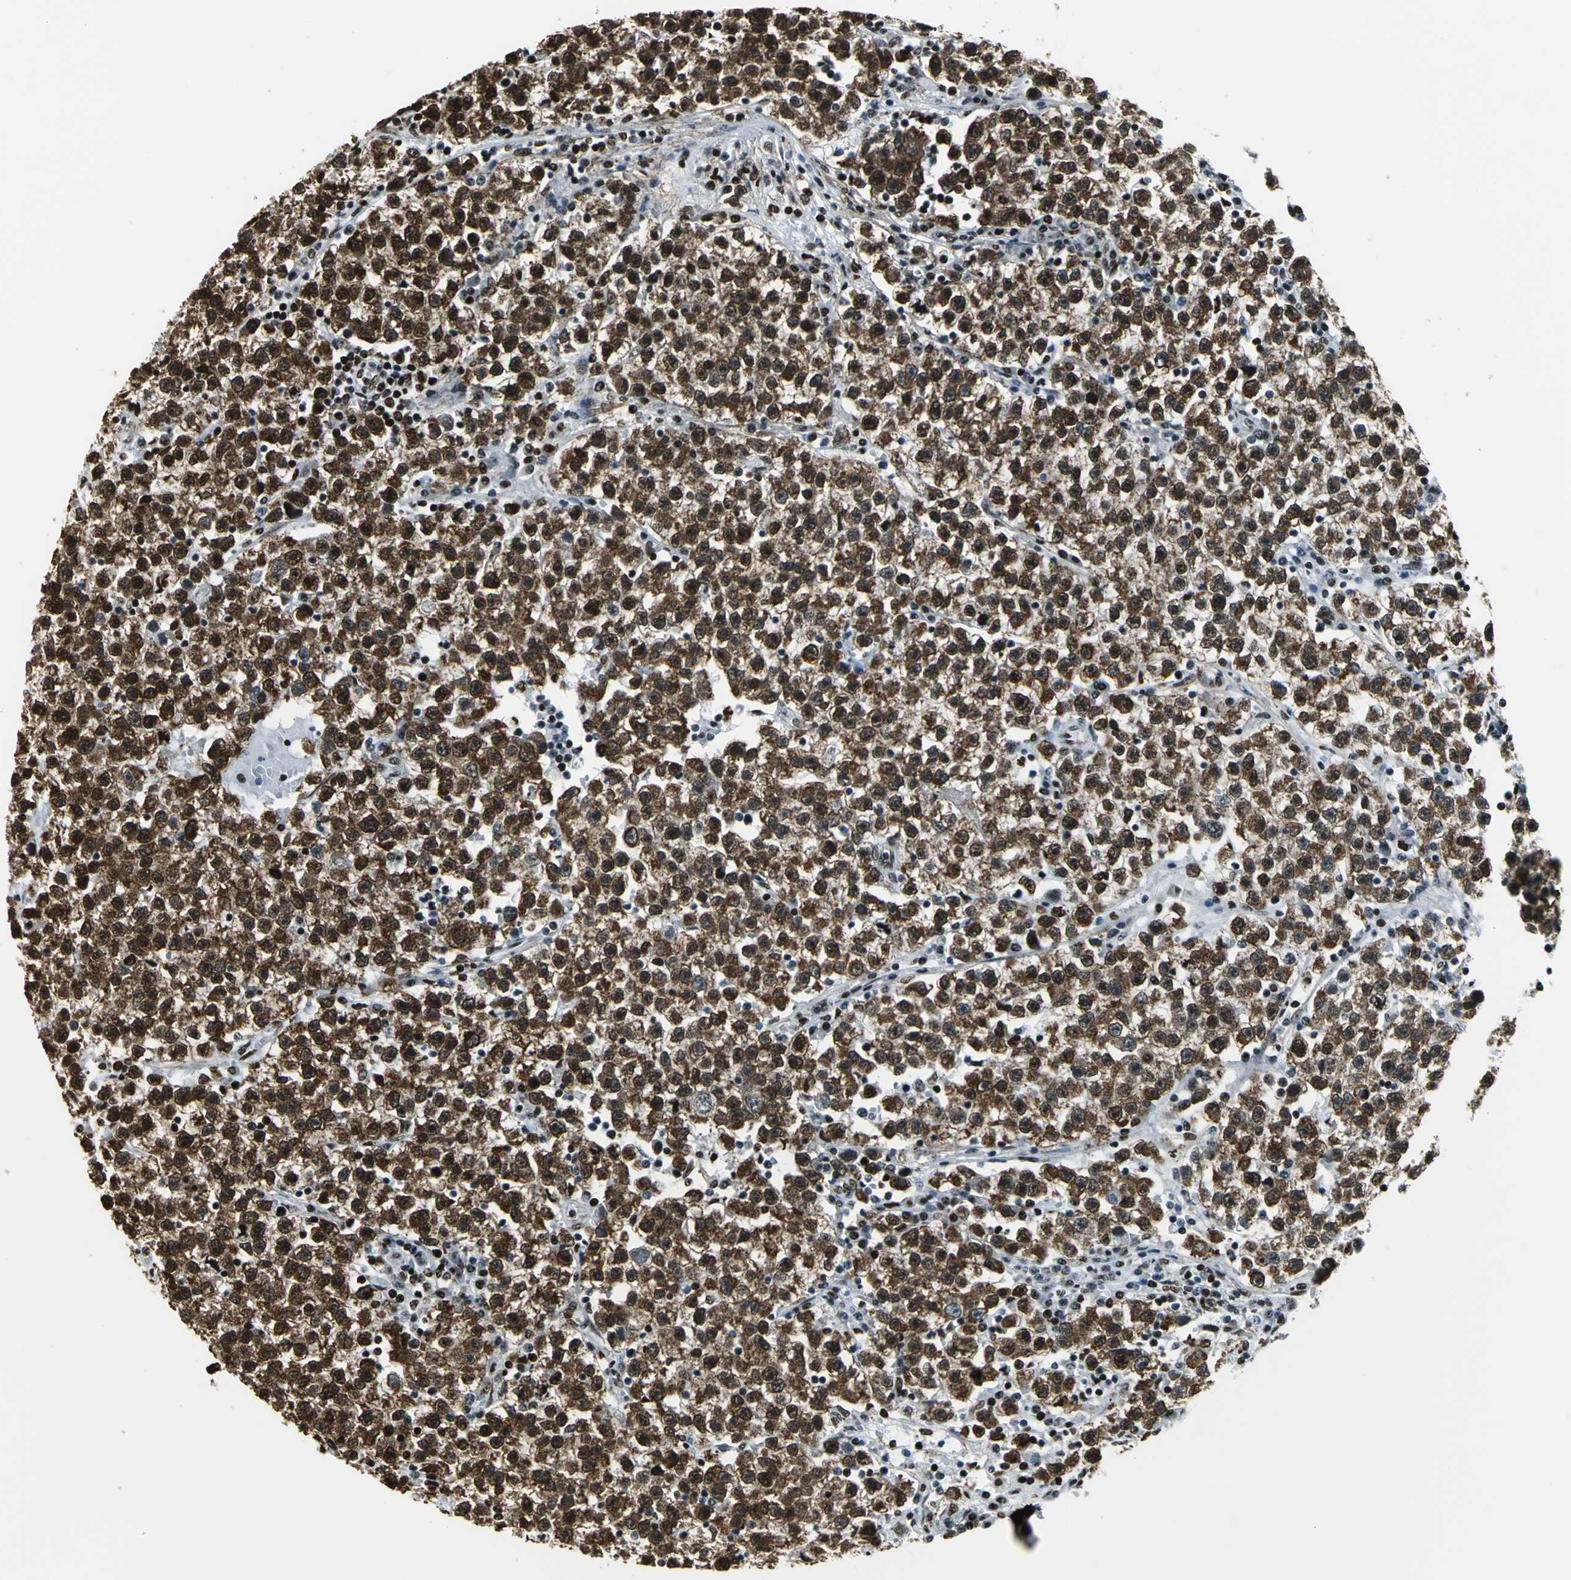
{"staining": {"intensity": "strong", "quantity": ">75%", "location": "cytoplasmic/membranous,nuclear"}, "tissue": "testis cancer", "cell_type": "Tumor cells", "image_type": "cancer", "snomed": [{"axis": "morphology", "description": "Seminoma, NOS"}, {"axis": "topography", "description": "Testis"}], "caption": "The immunohistochemical stain labels strong cytoplasmic/membranous and nuclear expression in tumor cells of seminoma (testis) tissue.", "gene": "APEX1", "patient": {"sex": "male", "age": 22}}